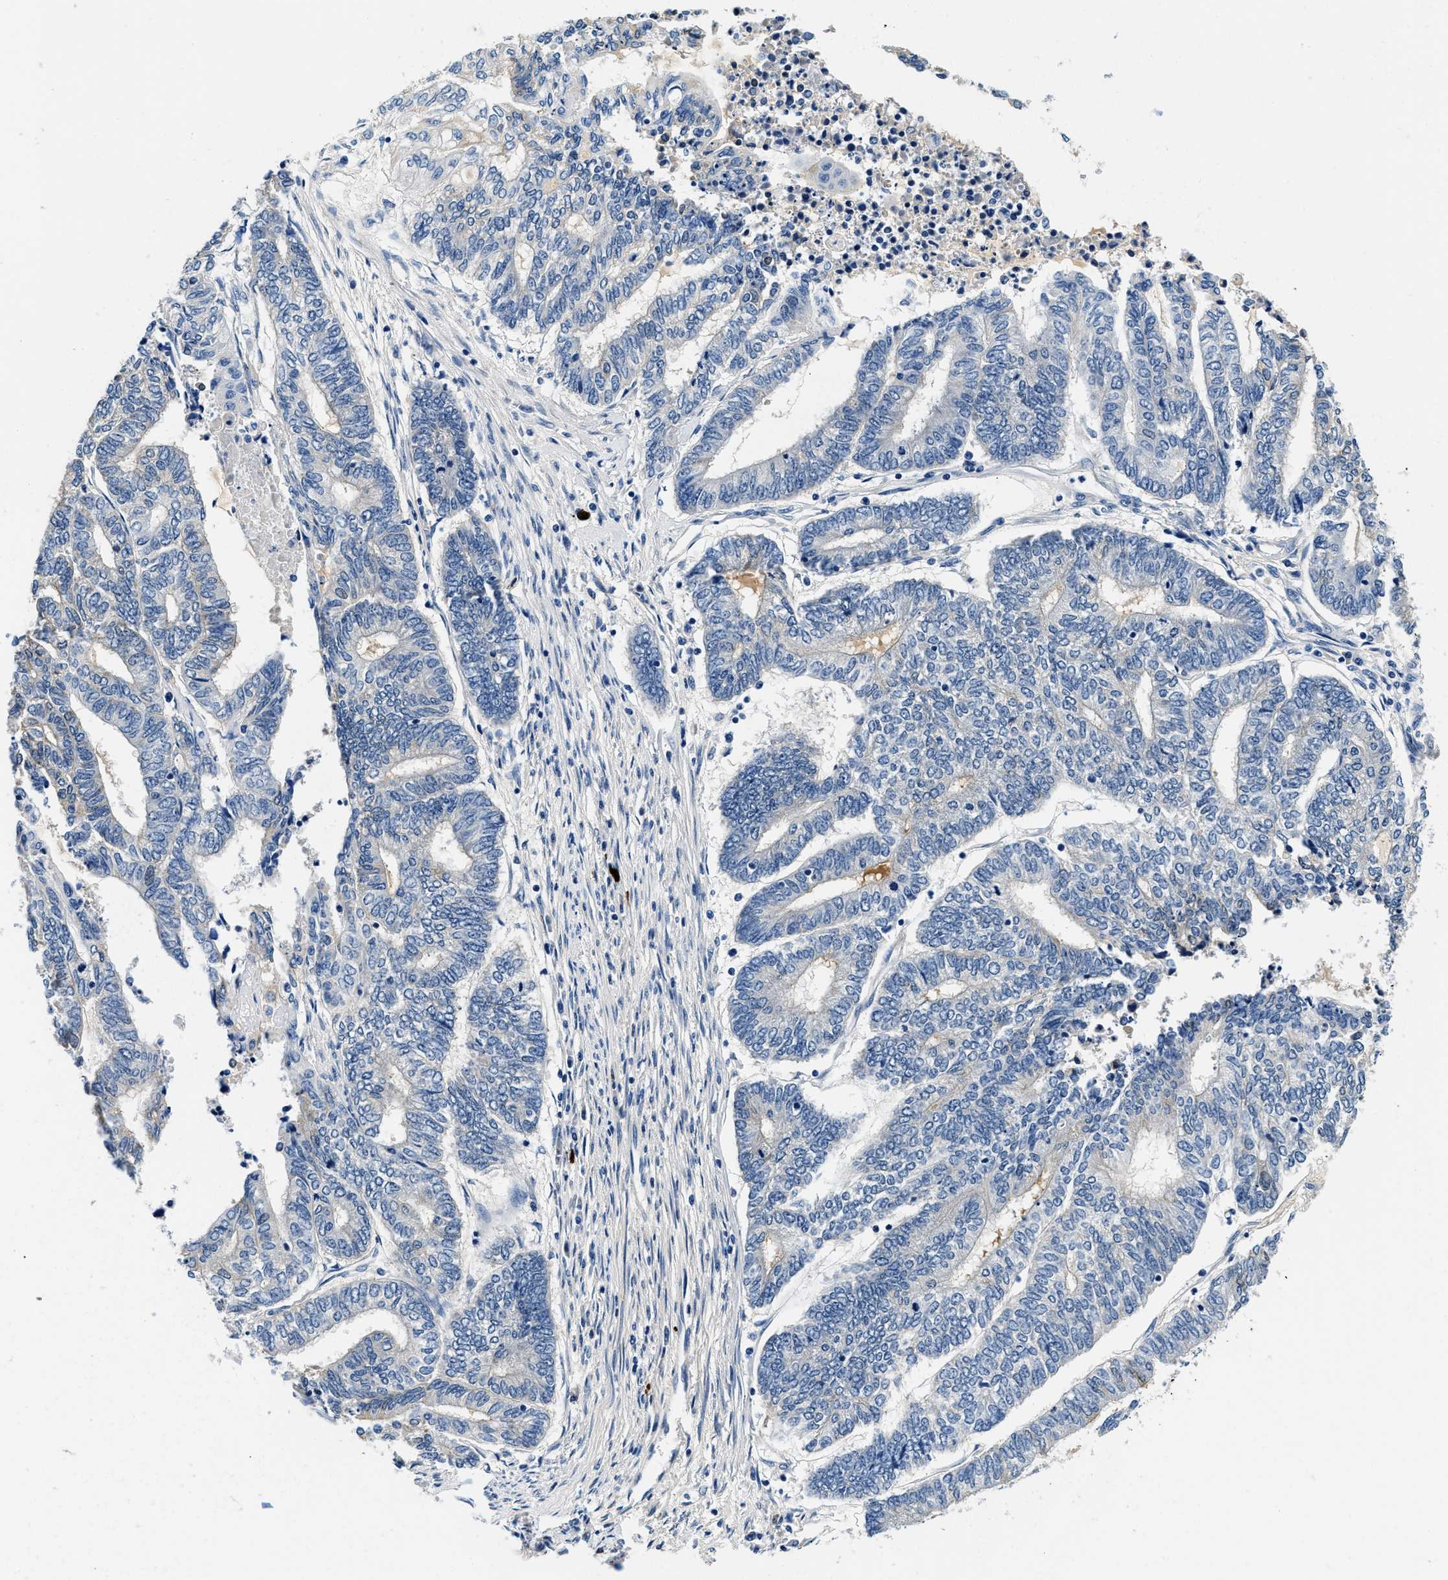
{"staining": {"intensity": "negative", "quantity": "none", "location": "none"}, "tissue": "endometrial cancer", "cell_type": "Tumor cells", "image_type": "cancer", "snomed": [{"axis": "morphology", "description": "Adenocarcinoma, NOS"}, {"axis": "topography", "description": "Uterus"}, {"axis": "topography", "description": "Endometrium"}], "caption": "This image is of endometrial cancer stained with IHC to label a protein in brown with the nuclei are counter-stained blue. There is no staining in tumor cells. (DAB (3,3'-diaminobenzidine) immunohistochemistry visualized using brightfield microscopy, high magnification).", "gene": "ZFAND3", "patient": {"sex": "female", "age": 70}}